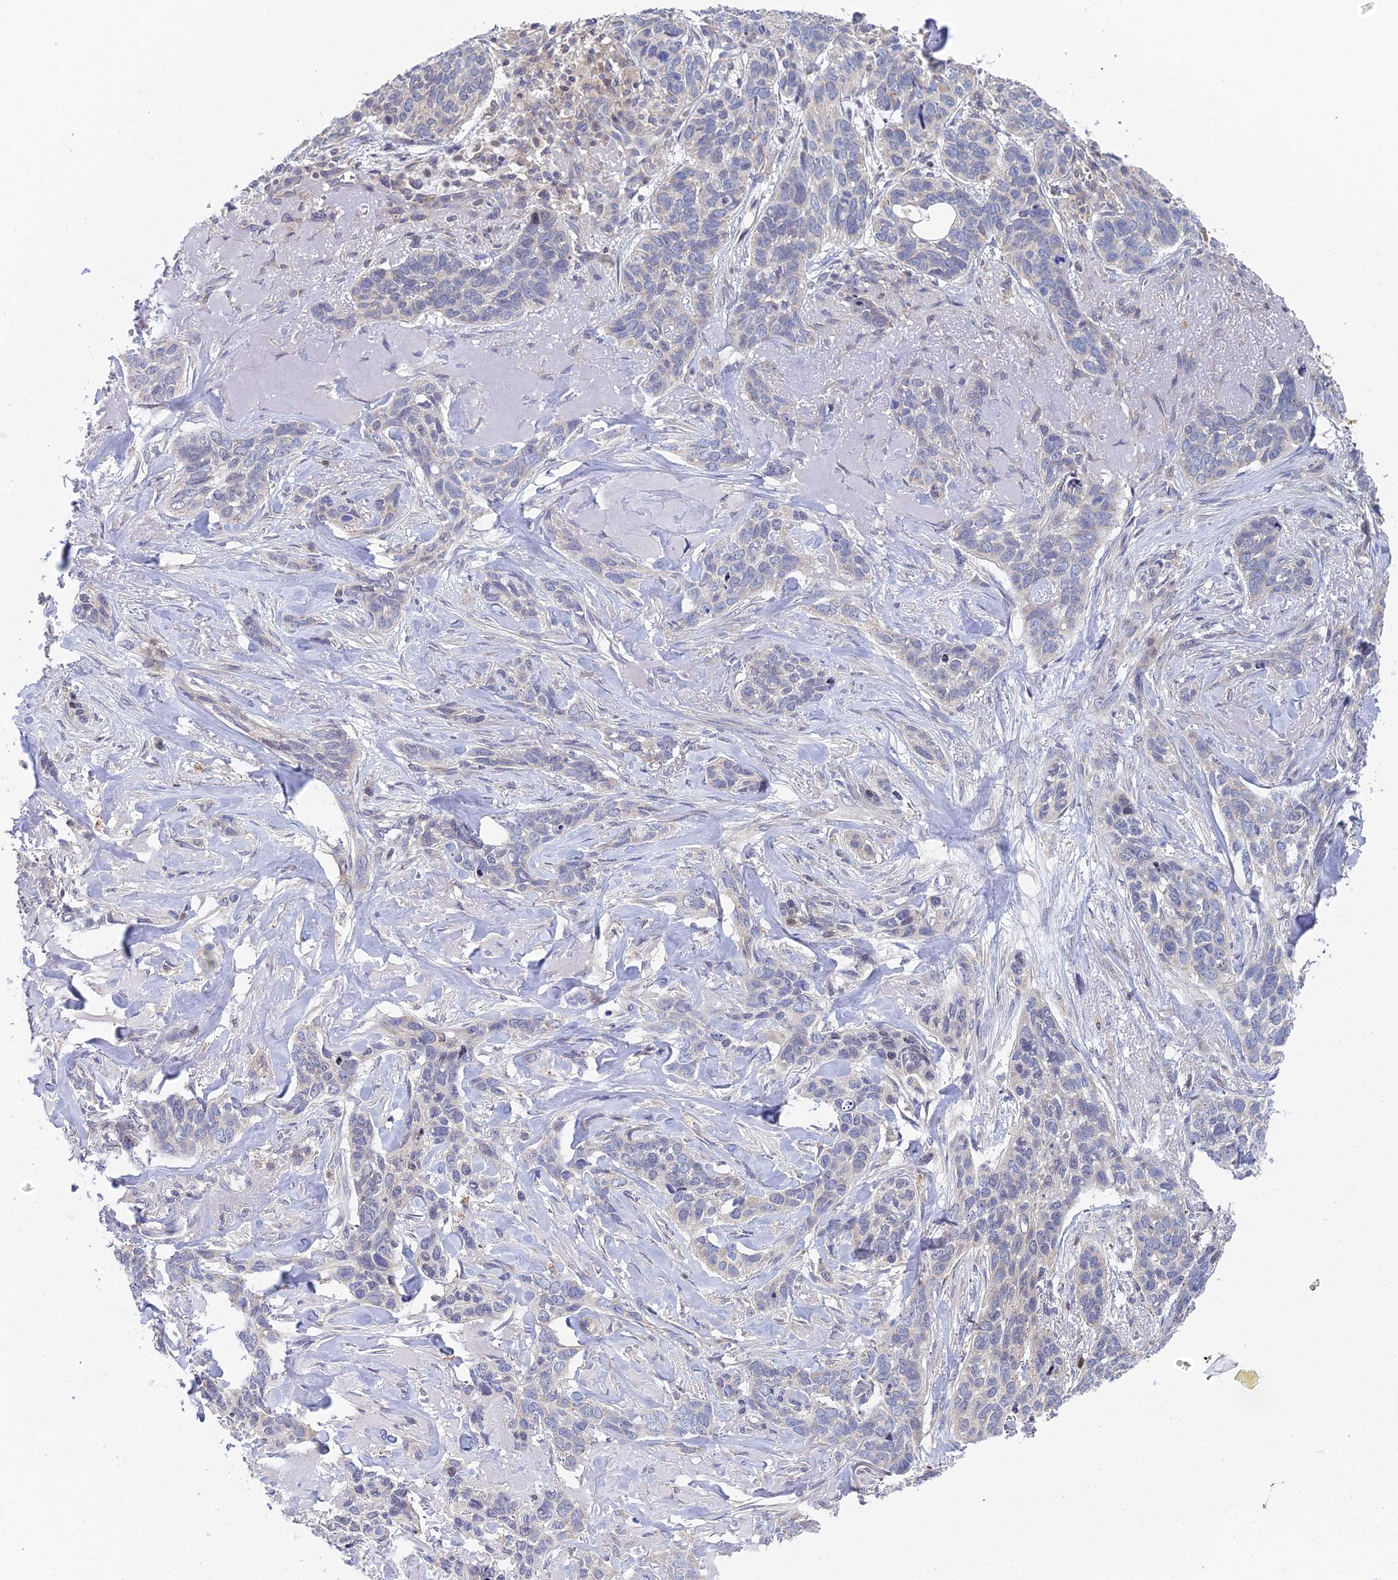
{"staining": {"intensity": "negative", "quantity": "none", "location": "none"}, "tissue": "skin cancer", "cell_type": "Tumor cells", "image_type": "cancer", "snomed": [{"axis": "morphology", "description": "Basal cell carcinoma"}, {"axis": "topography", "description": "Skin"}], "caption": "Immunohistochemistry (IHC) image of neoplastic tissue: skin basal cell carcinoma stained with DAB shows no significant protein positivity in tumor cells. (DAB immunohistochemistry (IHC) visualized using brightfield microscopy, high magnification).", "gene": "ELOA2", "patient": {"sex": "male", "age": 86}}